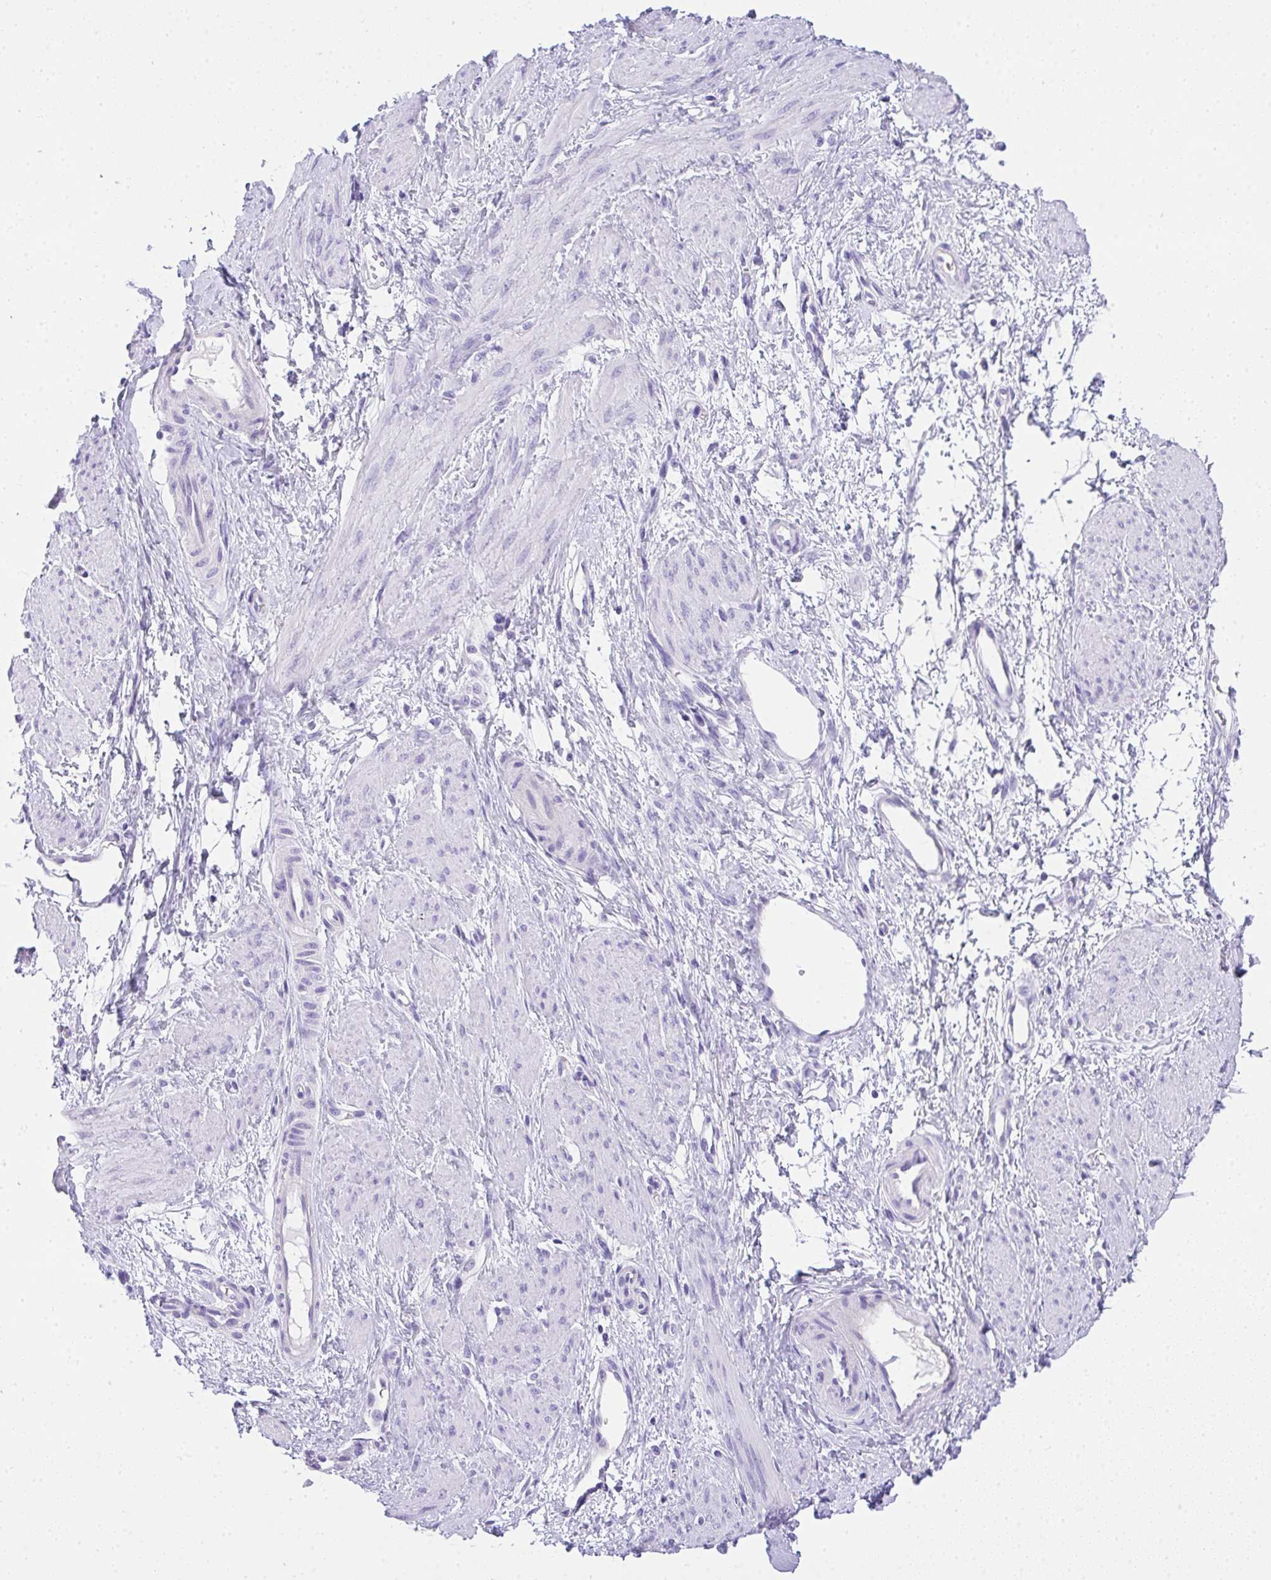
{"staining": {"intensity": "negative", "quantity": "none", "location": "none"}, "tissue": "smooth muscle", "cell_type": "Smooth muscle cells", "image_type": "normal", "snomed": [{"axis": "morphology", "description": "Normal tissue, NOS"}, {"axis": "topography", "description": "Smooth muscle"}, {"axis": "topography", "description": "Uterus"}], "caption": "Immunohistochemistry of unremarkable human smooth muscle reveals no expression in smooth muscle cells.", "gene": "AVIL", "patient": {"sex": "female", "age": 39}}